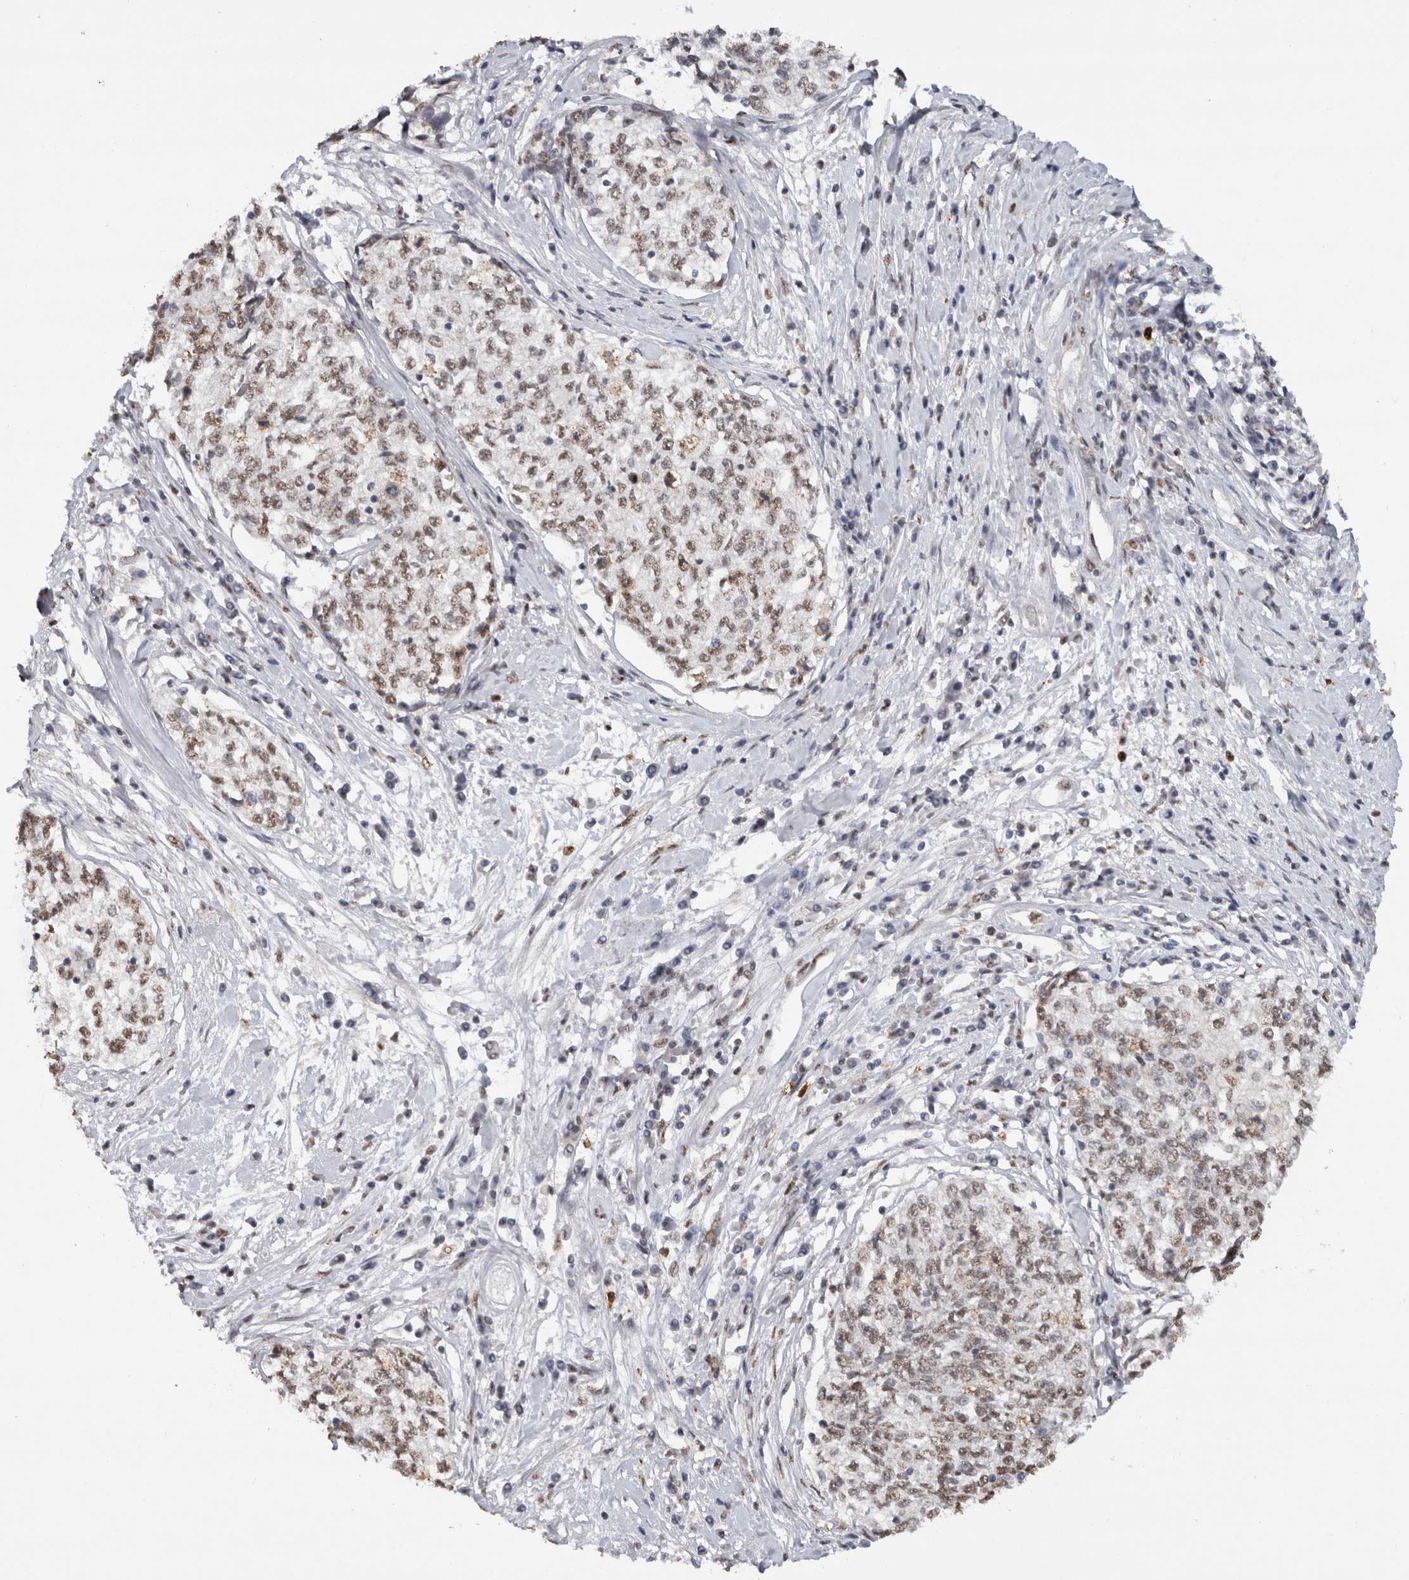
{"staining": {"intensity": "weak", "quantity": ">75%", "location": "nuclear"}, "tissue": "cervical cancer", "cell_type": "Tumor cells", "image_type": "cancer", "snomed": [{"axis": "morphology", "description": "Squamous cell carcinoma, NOS"}, {"axis": "topography", "description": "Cervix"}], "caption": "A high-resolution photomicrograph shows IHC staining of cervical cancer, which demonstrates weak nuclear positivity in about >75% of tumor cells.", "gene": "RPS6KA2", "patient": {"sex": "female", "age": 57}}